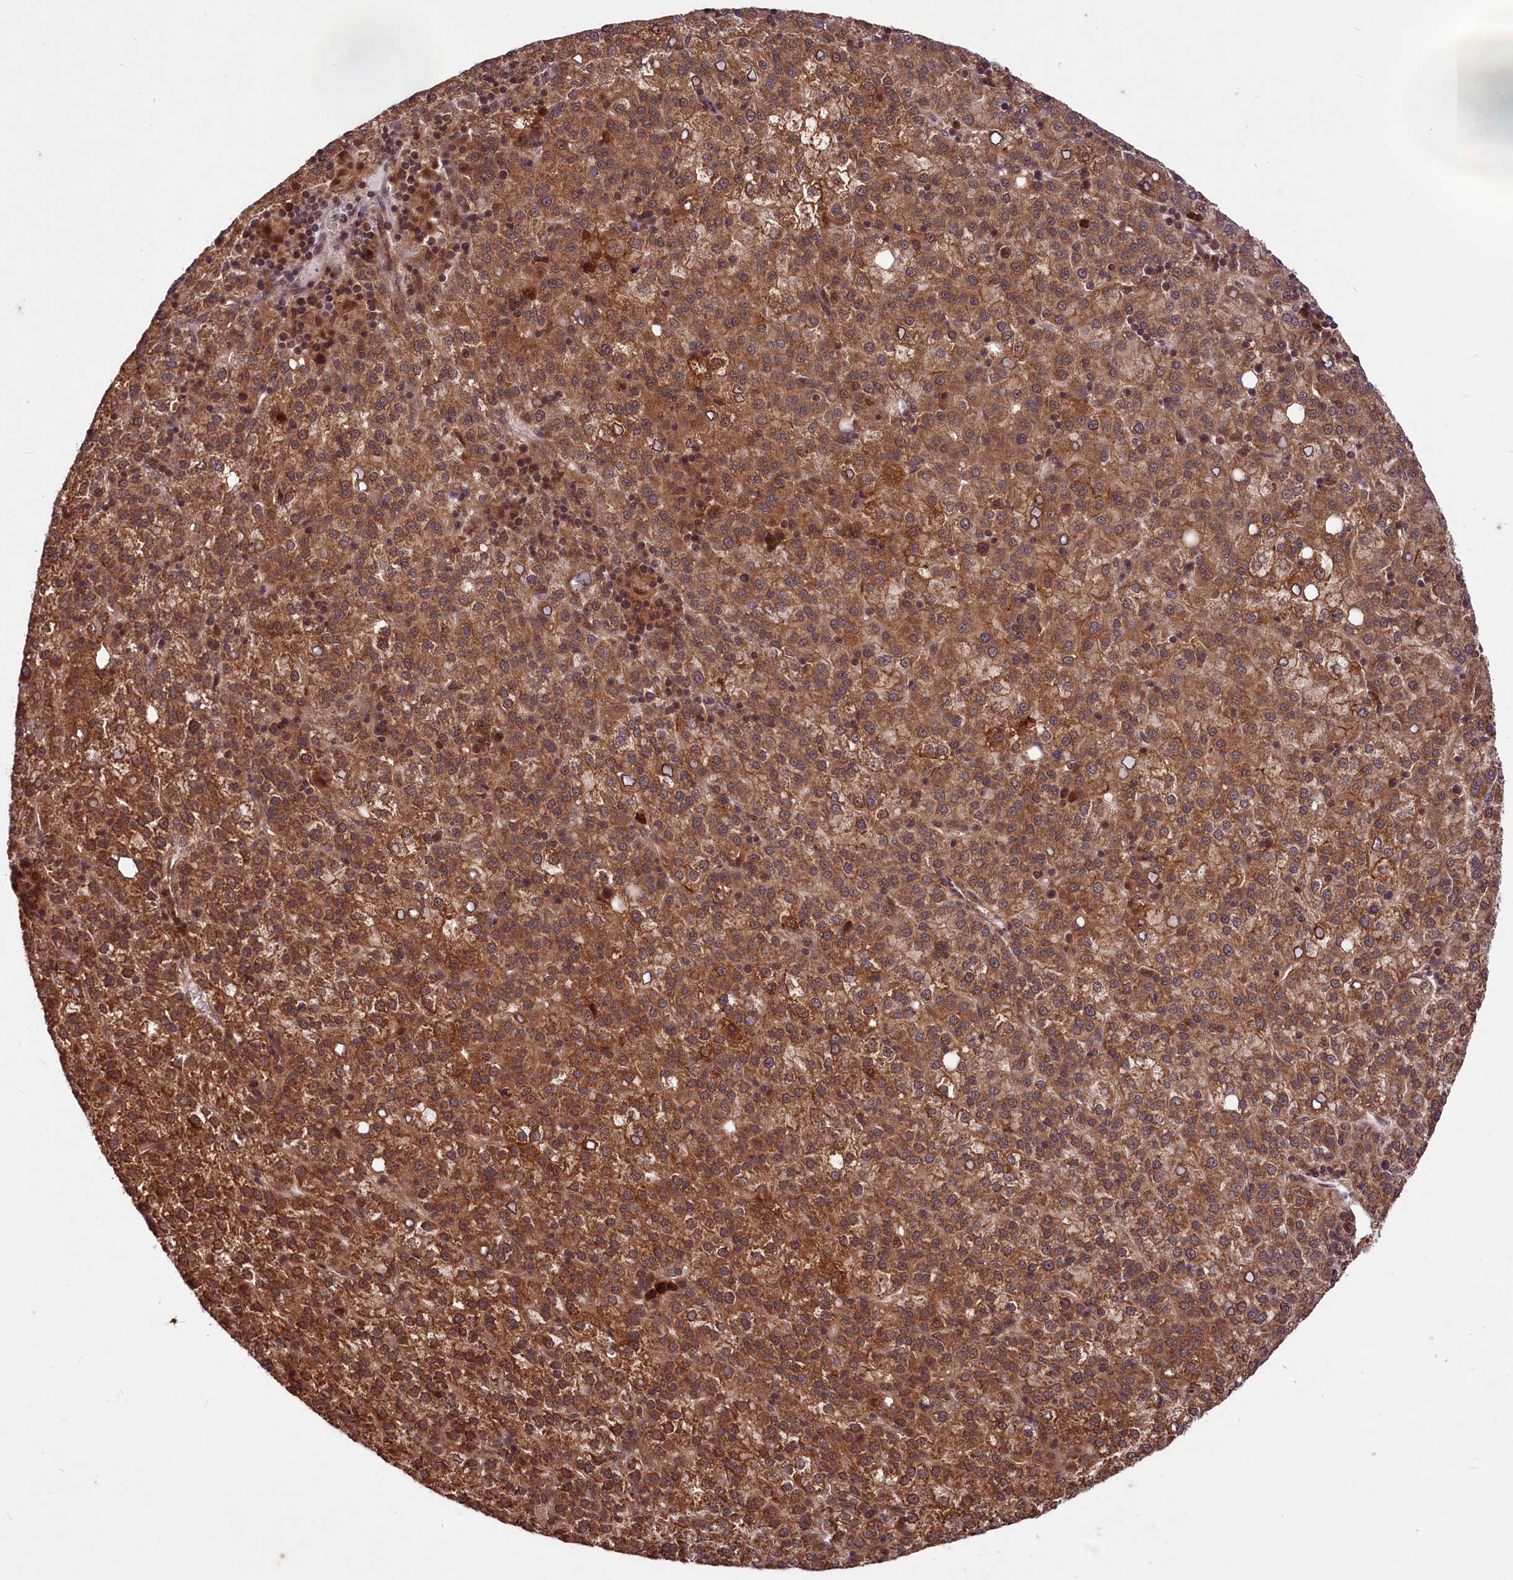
{"staining": {"intensity": "strong", "quantity": ">75%", "location": "cytoplasmic/membranous"}, "tissue": "liver cancer", "cell_type": "Tumor cells", "image_type": "cancer", "snomed": [{"axis": "morphology", "description": "Carcinoma, Hepatocellular, NOS"}, {"axis": "topography", "description": "Liver"}], "caption": "Strong cytoplasmic/membranous expression for a protein is present in approximately >75% of tumor cells of liver hepatocellular carcinoma using immunohistochemistry (IHC).", "gene": "UBE3A", "patient": {"sex": "female", "age": 58}}